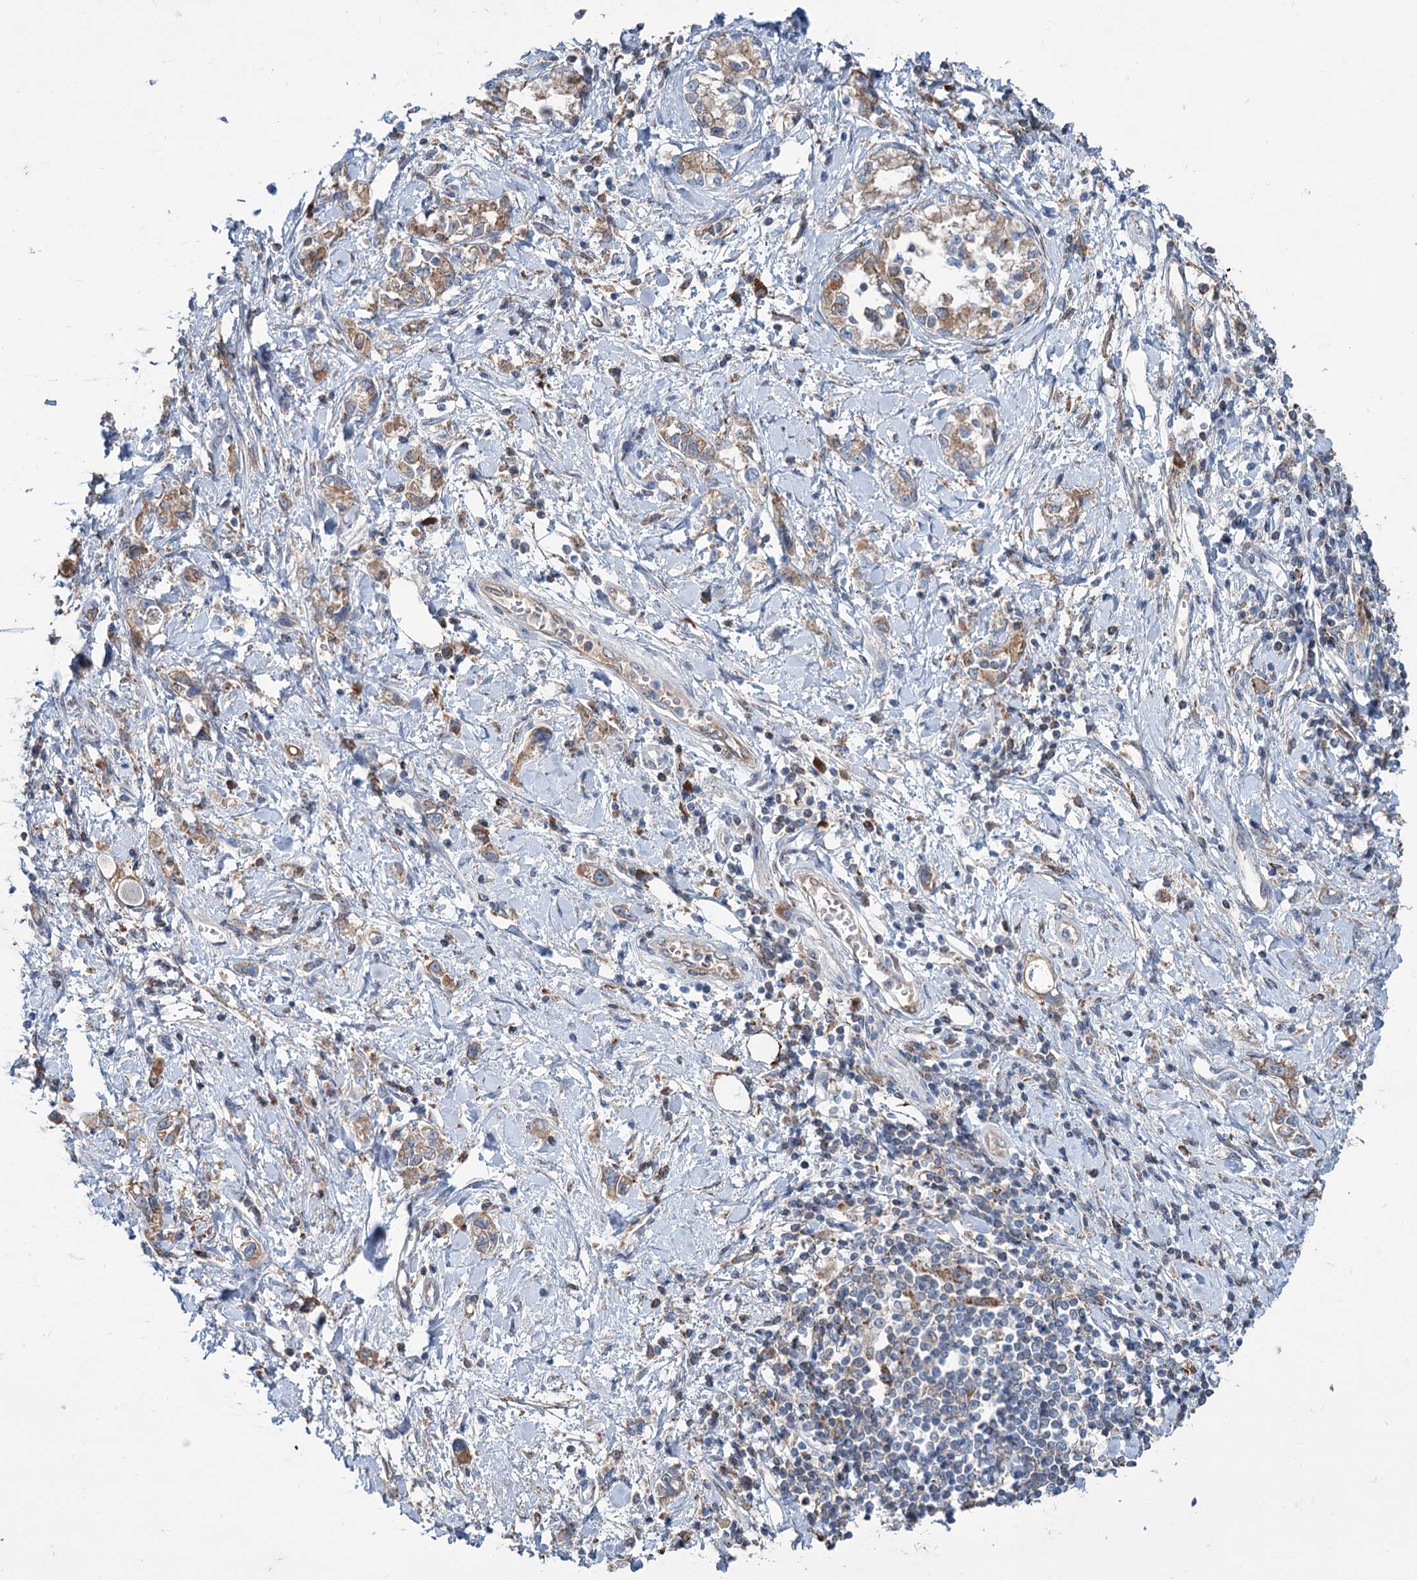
{"staining": {"intensity": "moderate", "quantity": ">75%", "location": "cytoplasmic/membranous"}, "tissue": "stomach cancer", "cell_type": "Tumor cells", "image_type": "cancer", "snomed": [{"axis": "morphology", "description": "Adenocarcinoma, NOS"}, {"axis": "topography", "description": "Stomach"}], "caption": "Immunohistochemical staining of human stomach adenocarcinoma exhibits medium levels of moderate cytoplasmic/membranous expression in approximately >75% of tumor cells.", "gene": "LPIN1", "patient": {"sex": "female", "age": 76}}